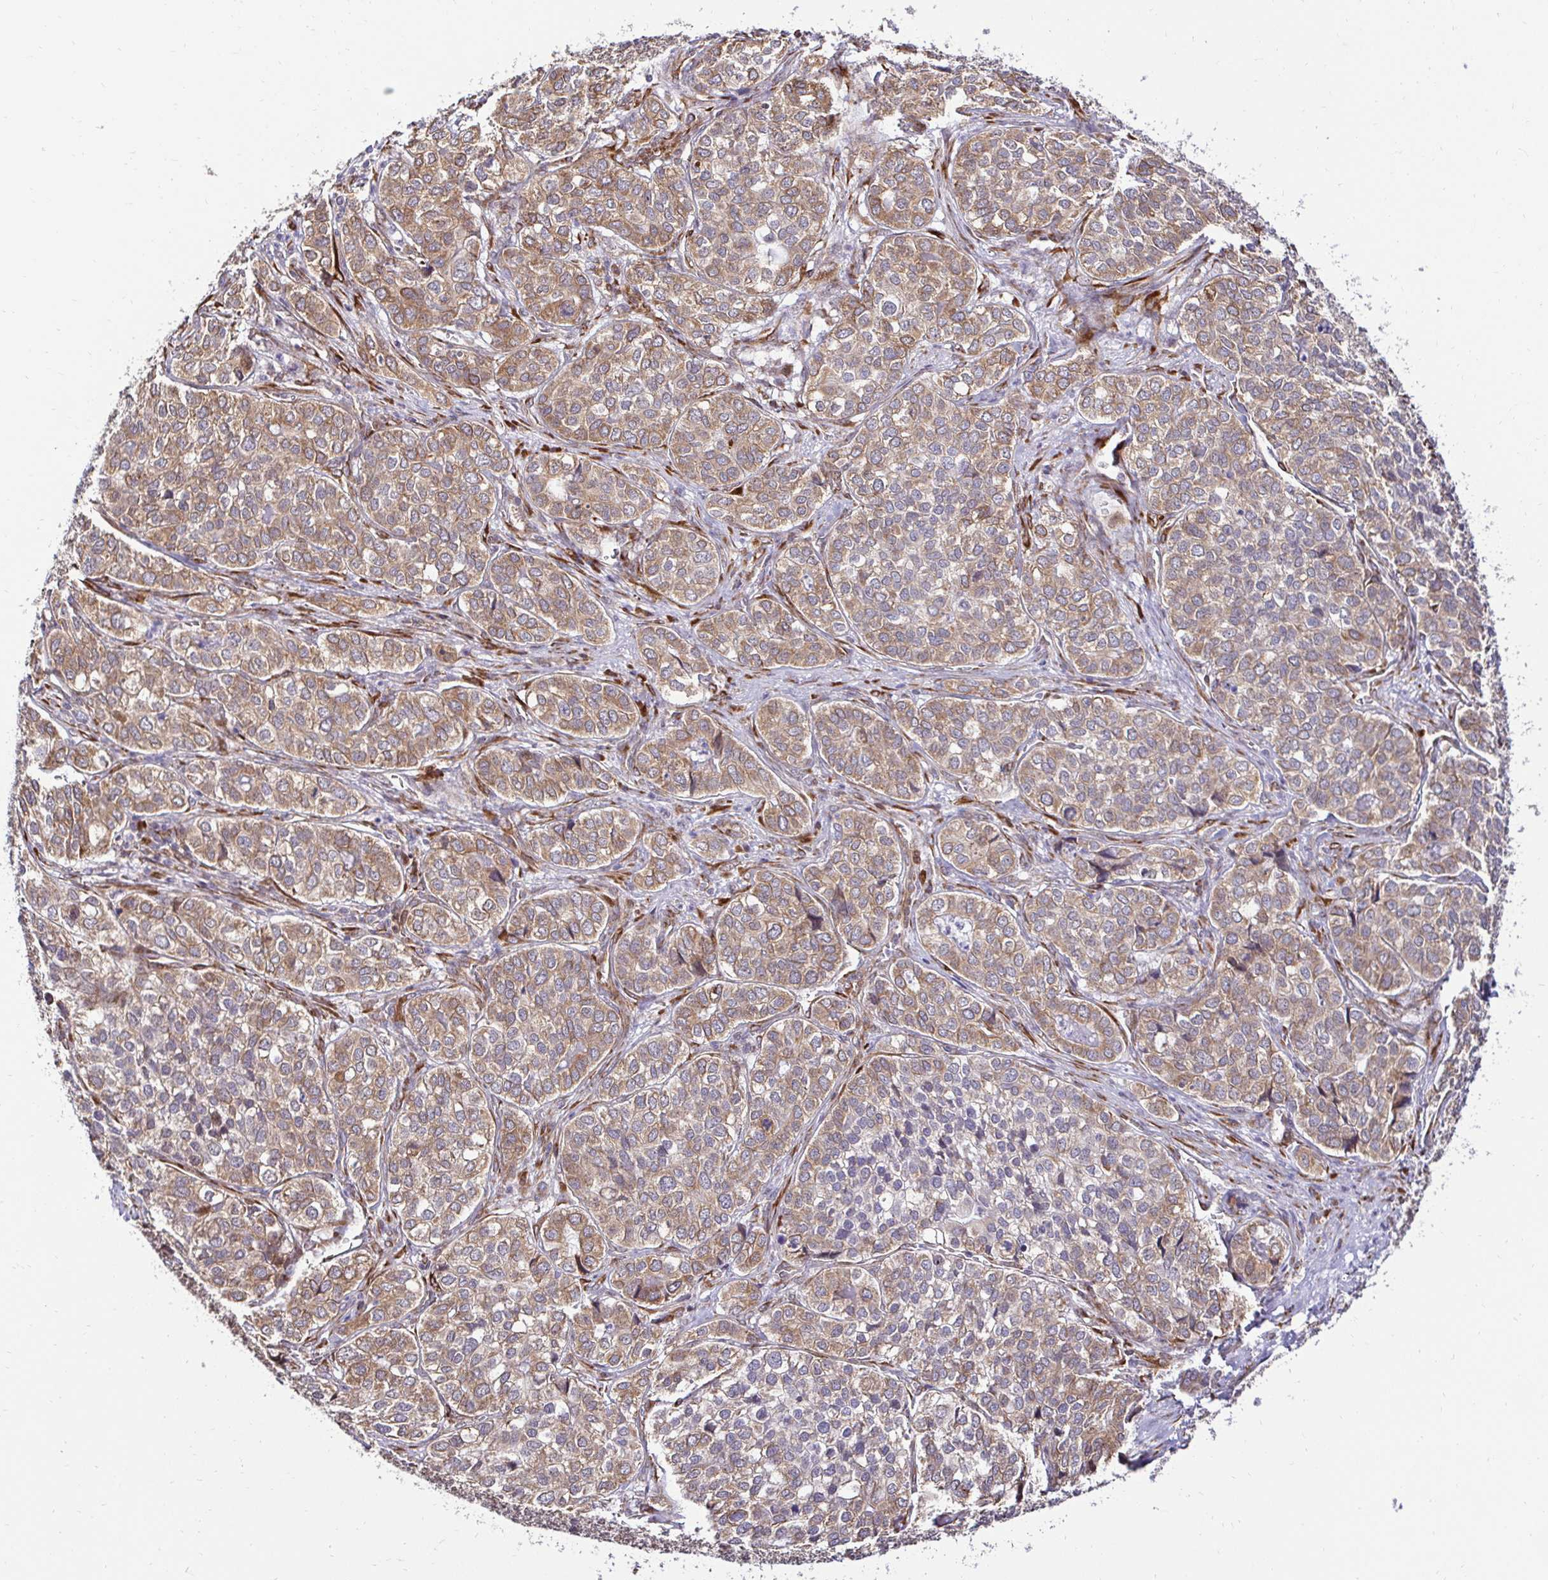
{"staining": {"intensity": "moderate", "quantity": ">75%", "location": "cytoplasmic/membranous"}, "tissue": "liver cancer", "cell_type": "Tumor cells", "image_type": "cancer", "snomed": [{"axis": "morphology", "description": "Cholangiocarcinoma"}, {"axis": "topography", "description": "Liver"}], "caption": "Liver cancer stained with DAB (3,3'-diaminobenzidine) IHC exhibits medium levels of moderate cytoplasmic/membranous staining in about >75% of tumor cells.", "gene": "HPS1", "patient": {"sex": "male", "age": 56}}